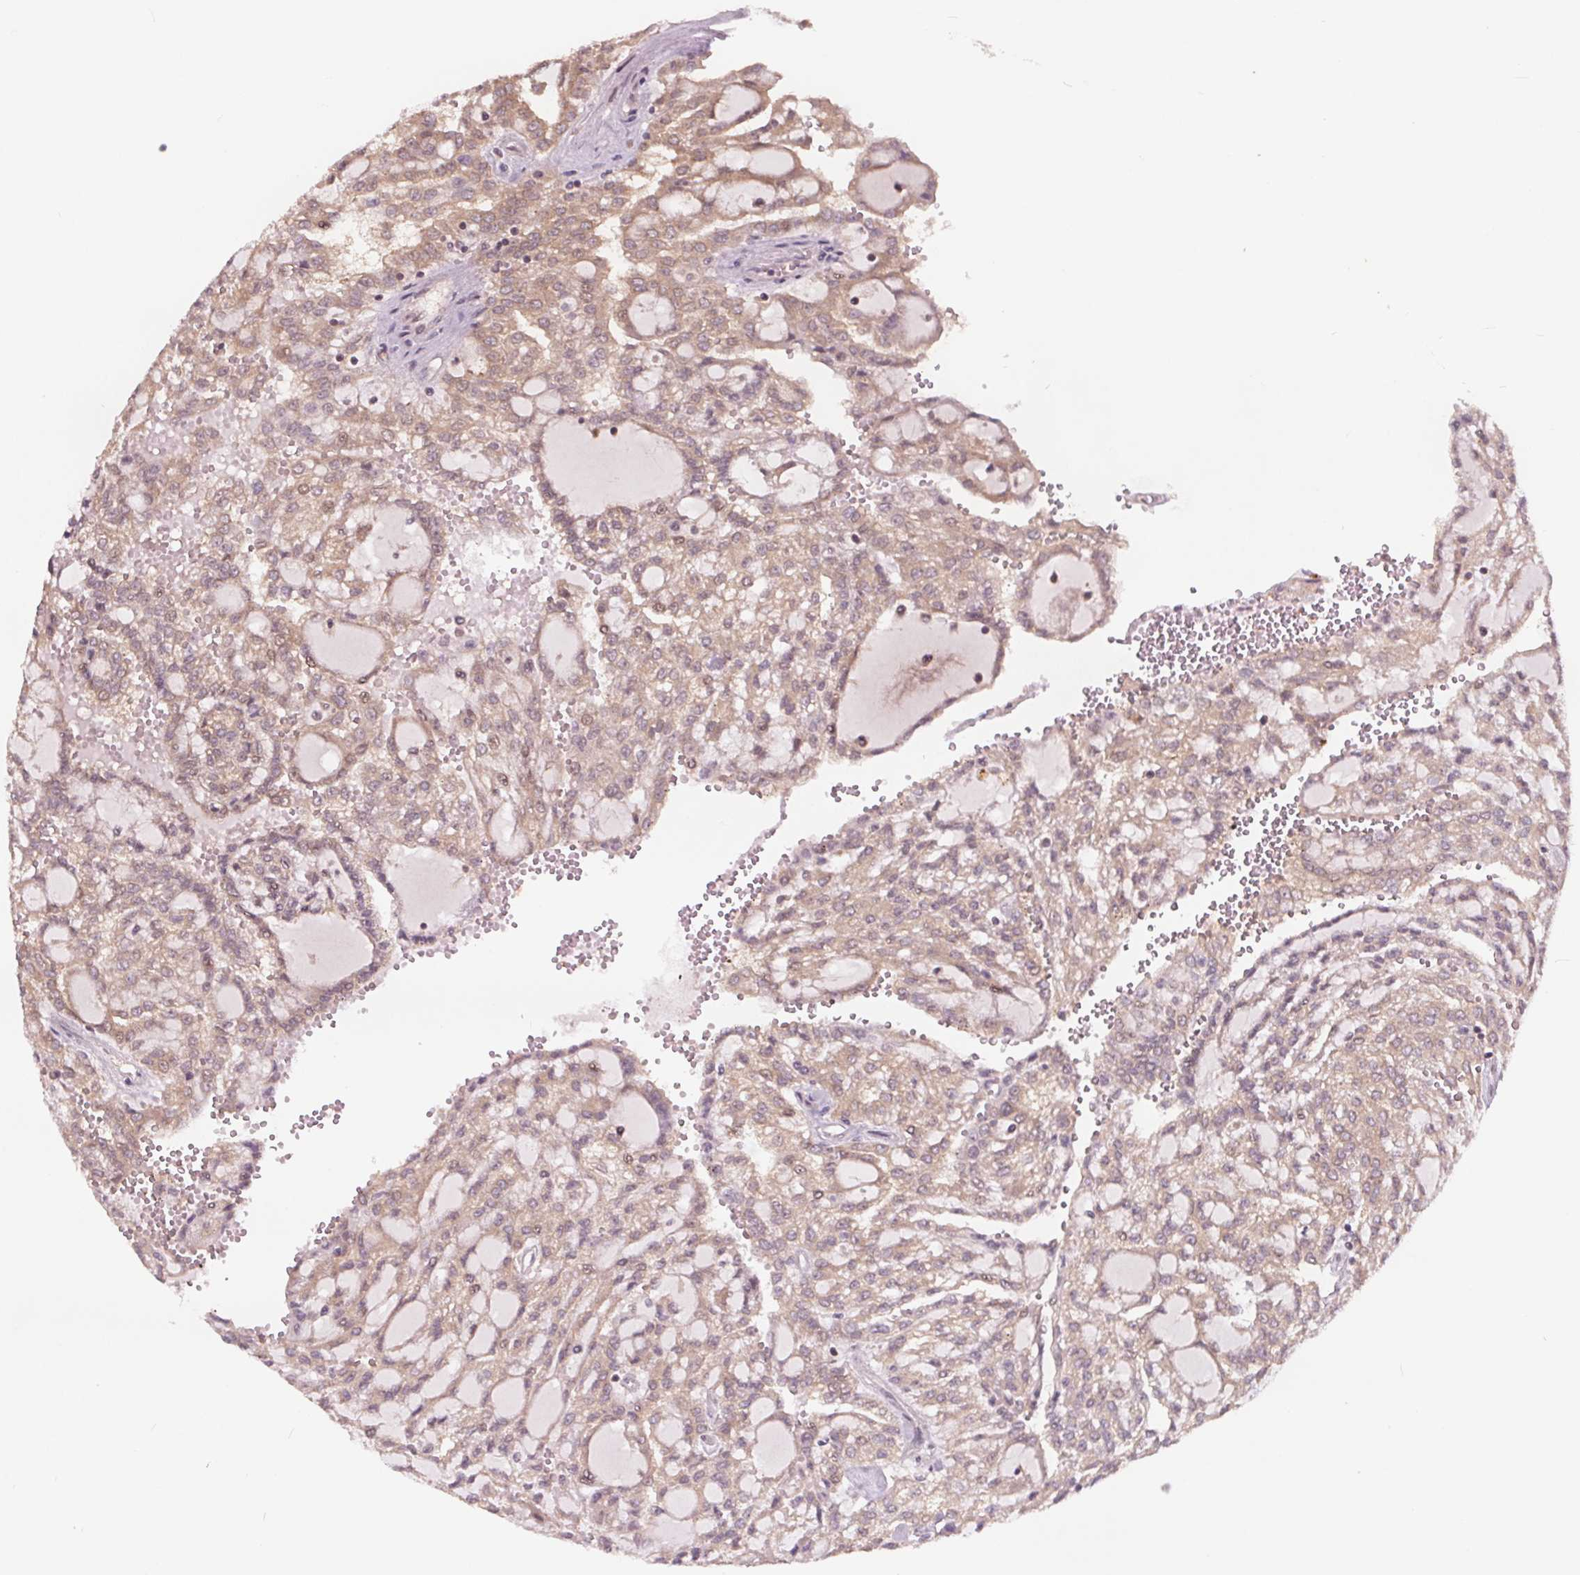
{"staining": {"intensity": "weak", "quantity": ">75%", "location": "cytoplasmic/membranous"}, "tissue": "renal cancer", "cell_type": "Tumor cells", "image_type": "cancer", "snomed": [{"axis": "morphology", "description": "Adenocarcinoma, NOS"}, {"axis": "topography", "description": "Kidney"}], "caption": "Immunohistochemical staining of adenocarcinoma (renal) exhibits low levels of weak cytoplasmic/membranous protein expression in about >75% of tumor cells.", "gene": "HIF1AN", "patient": {"sex": "male", "age": 63}}